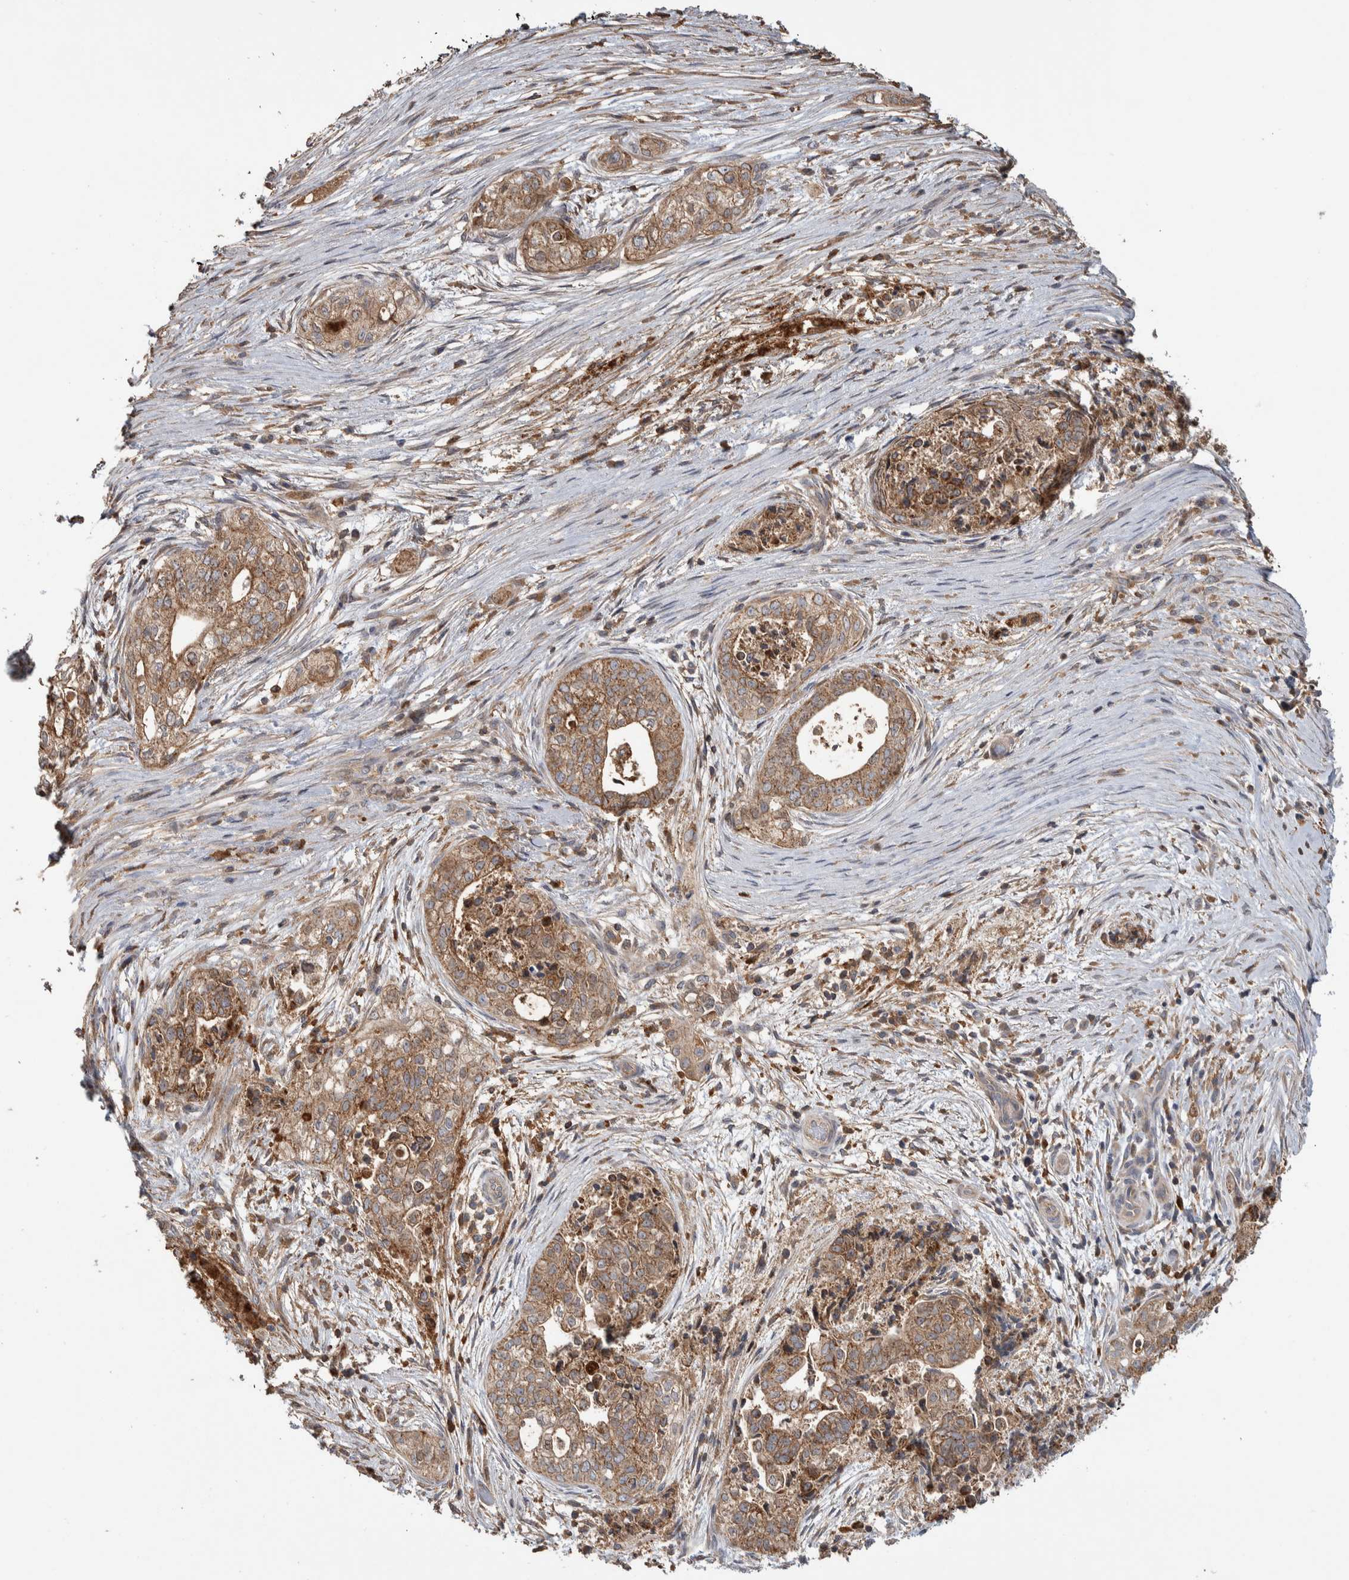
{"staining": {"intensity": "weak", "quantity": ">75%", "location": "cytoplasmic/membranous"}, "tissue": "pancreatic cancer", "cell_type": "Tumor cells", "image_type": "cancer", "snomed": [{"axis": "morphology", "description": "Adenocarcinoma, NOS"}, {"axis": "topography", "description": "Pancreas"}], "caption": "A histopathology image showing weak cytoplasmic/membranous staining in approximately >75% of tumor cells in pancreatic adenocarcinoma, as visualized by brown immunohistochemical staining.", "gene": "SDCBP", "patient": {"sex": "male", "age": 72}}